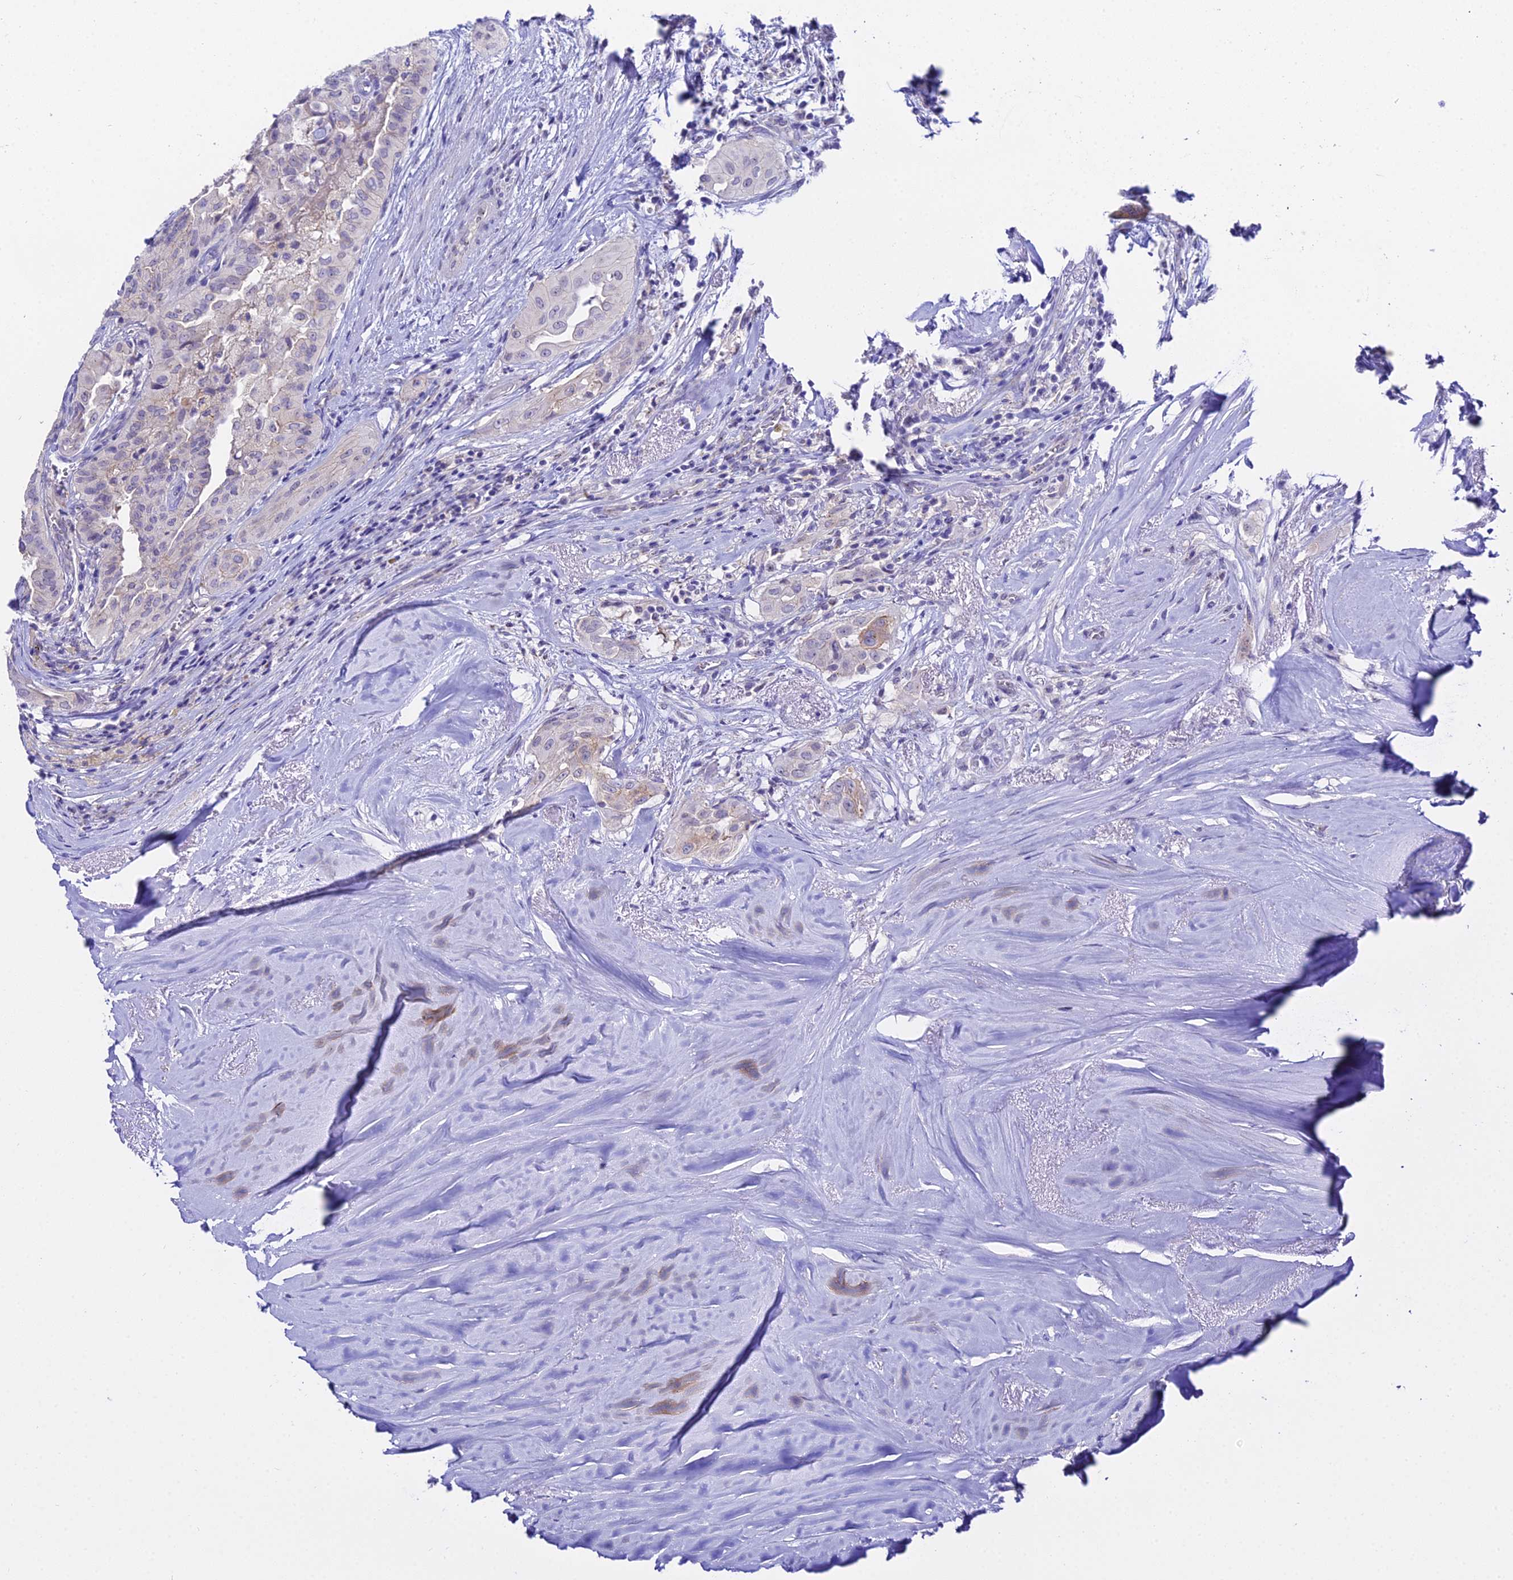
{"staining": {"intensity": "negative", "quantity": "none", "location": "none"}, "tissue": "thyroid cancer", "cell_type": "Tumor cells", "image_type": "cancer", "snomed": [{"axis": "morphology", "description": "Papillary adenocarcinoma, NOS"}, {"axis": "topography", "description": "Thyroid gland"}], "caption": "The micrograph exhibits no staining of tumor cells in thyroid cancer (papillary adenocarcinoma). (DAB IHC, high magnification).", "gene": "ATG16L2", "patient": {"sex": "female", "age": 59}}